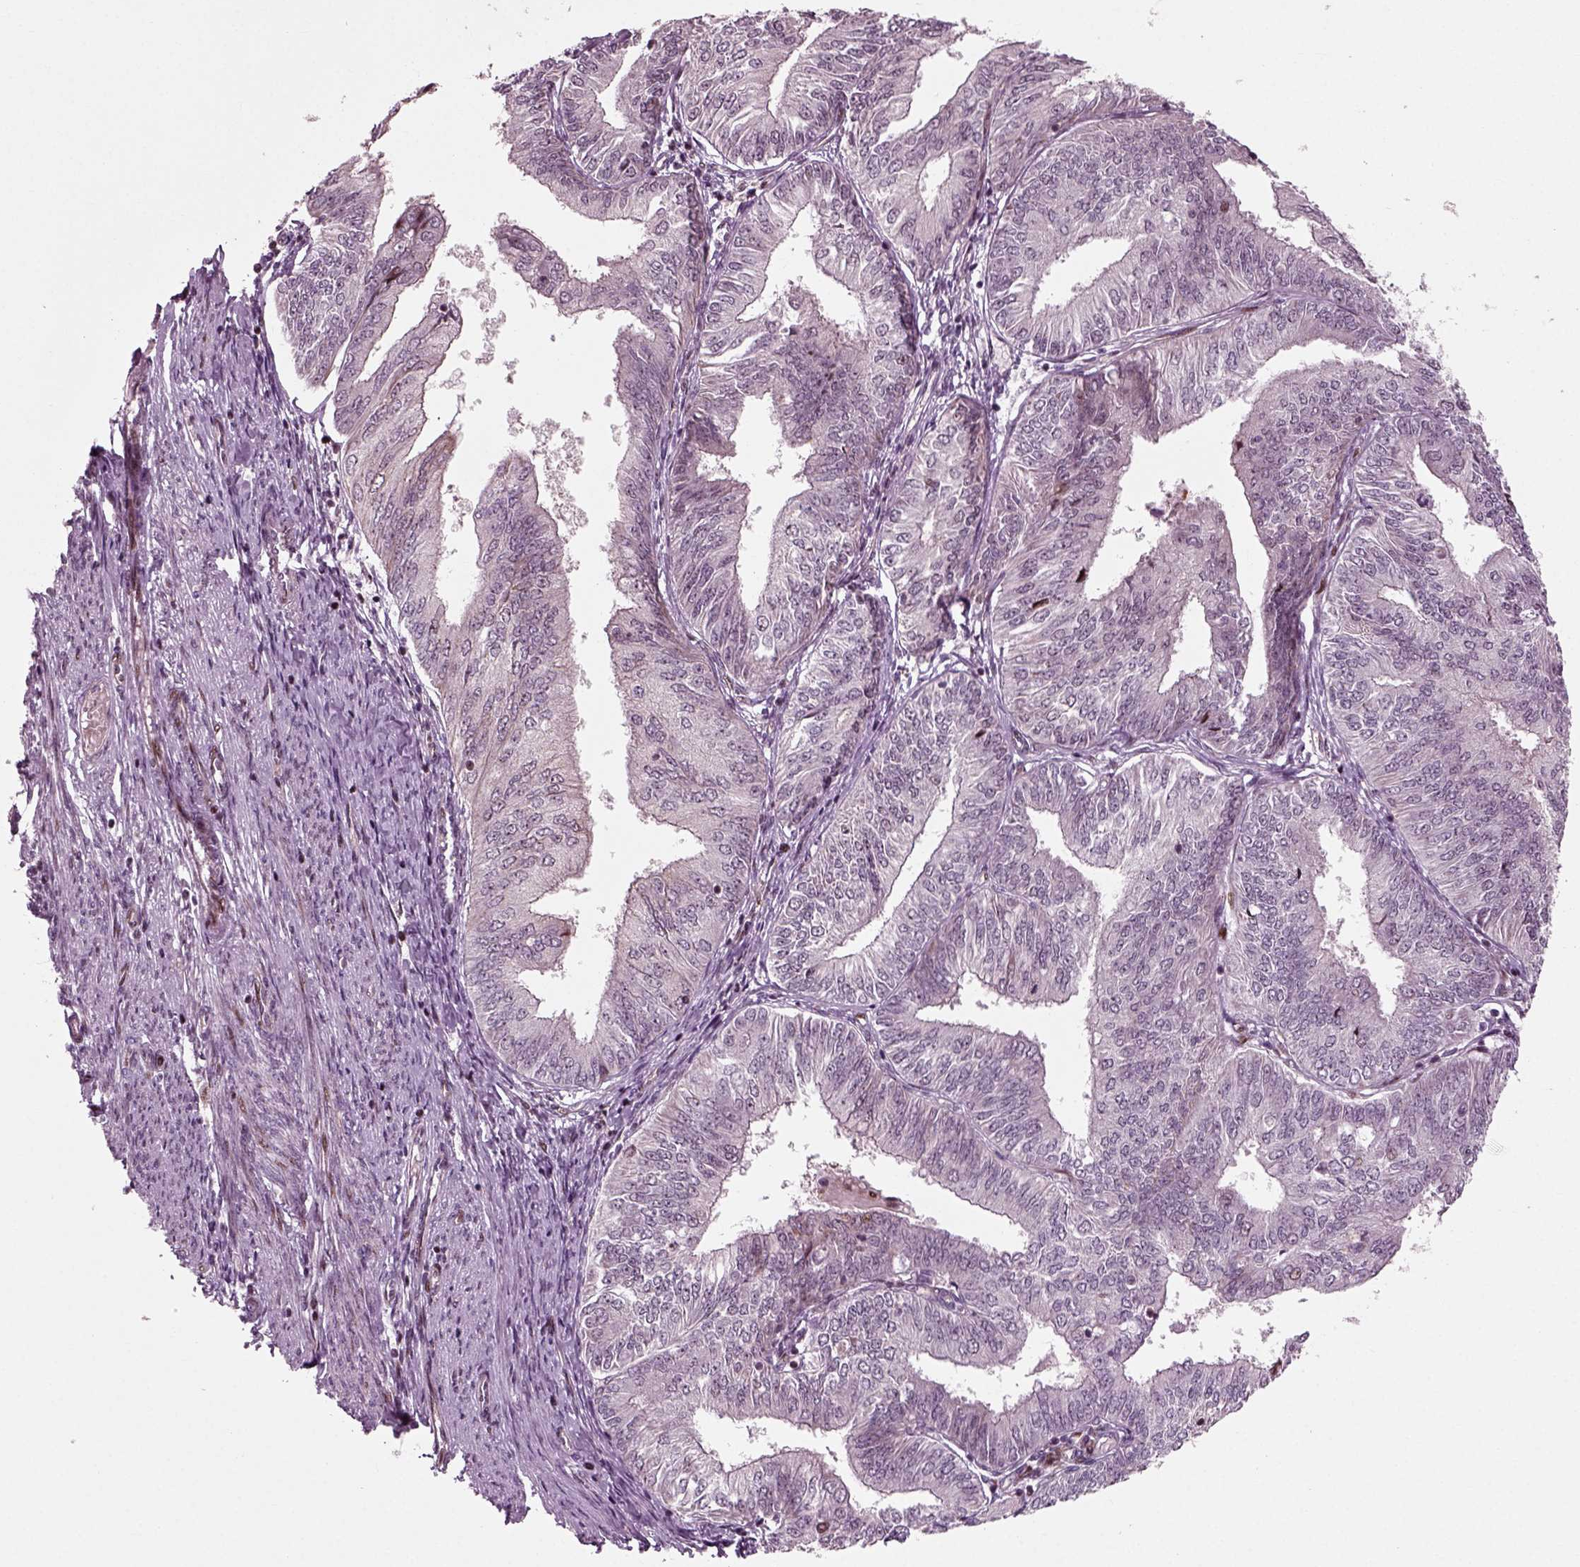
{"staining": {"intensity": "moderate", "quantity": "<25%", "location": "nuclear"}, "tissue": "endometrial cancer", "cell_type": "Tumor cells", "image_type": "cancer", "snomed": [{"axis": "morphology", "description": "Adenocarcinoma, NOS"}, {"axis": "topography", "description": "Endometrium"}], "caption": "Immunohistochemical staining of human adenocarcinoma (endometrial) reveals low levels of moderate nuclear protein positivity in approximately <25% of tumor cells.", "gene": "CDC14A", "patient": {"sex": "female", "age": 58}}